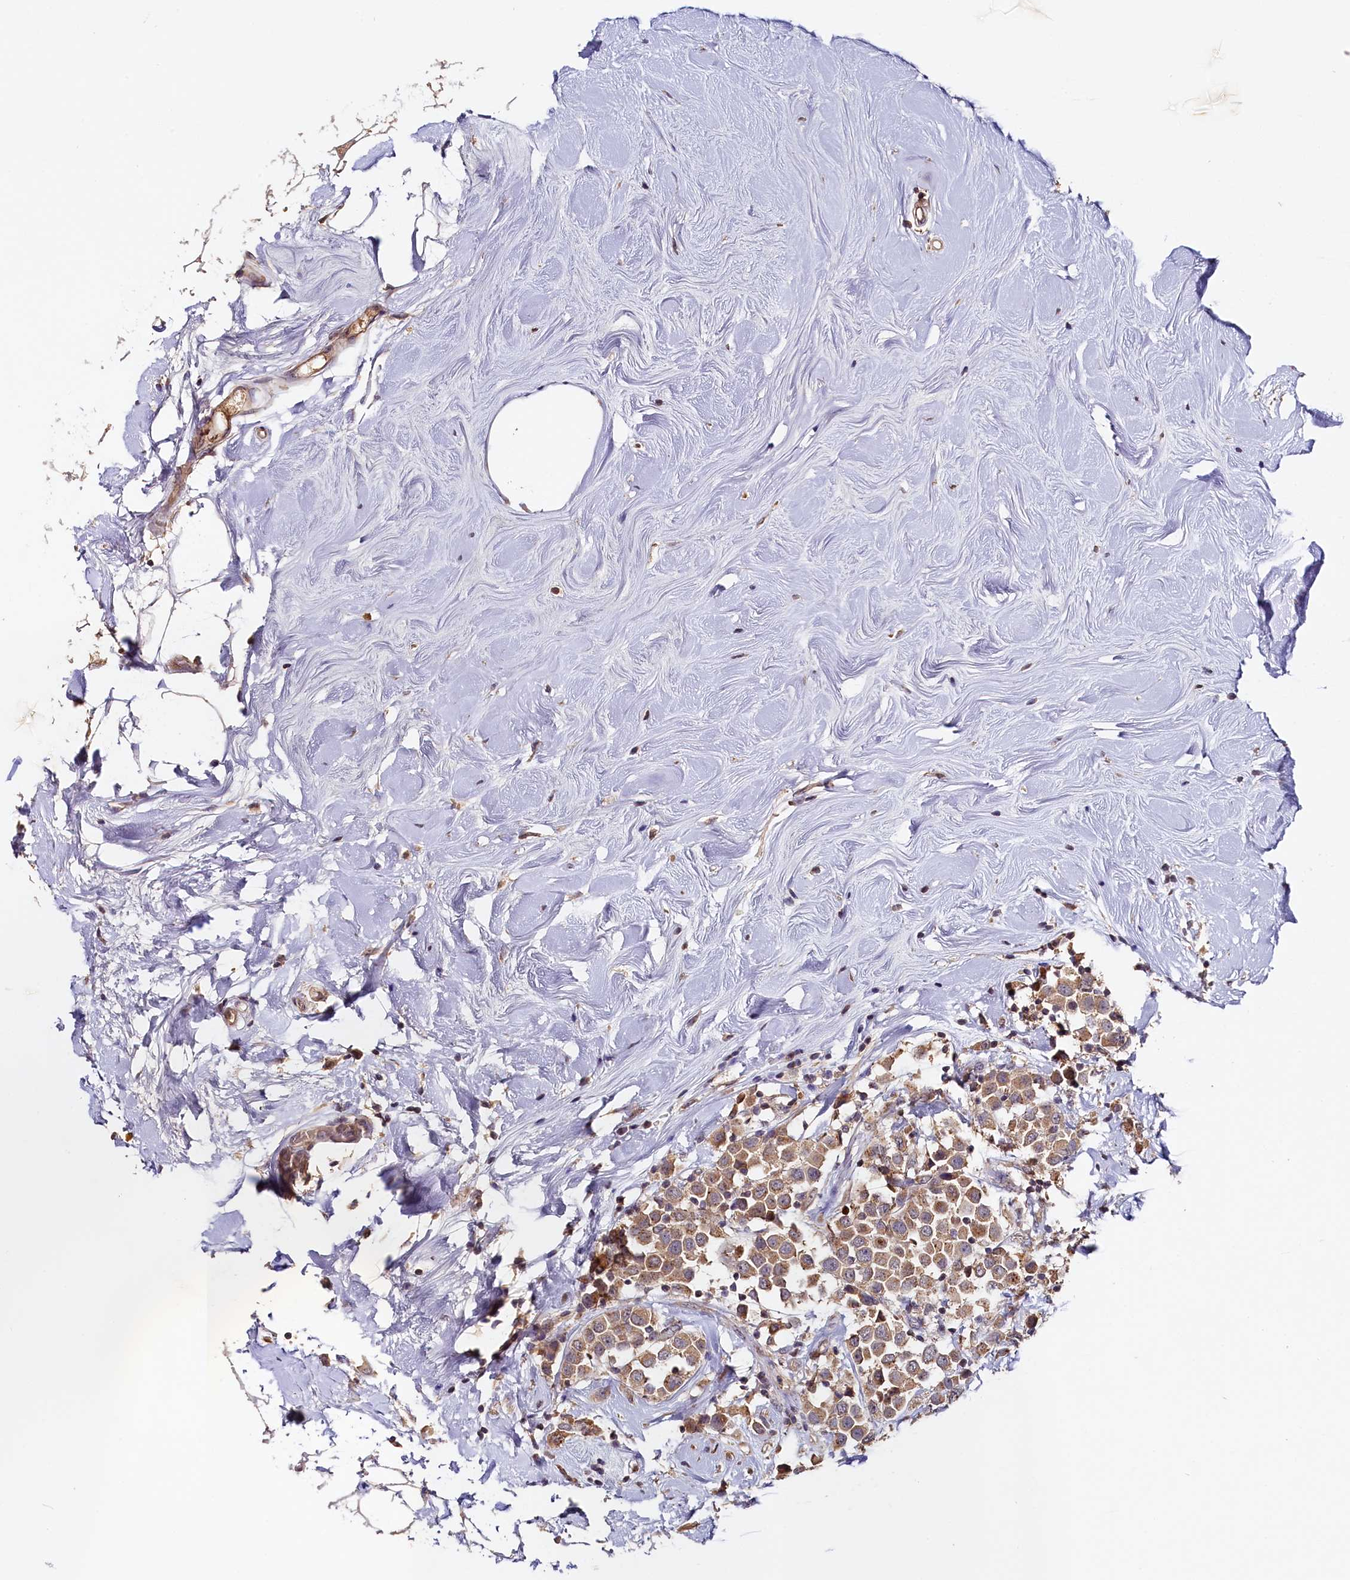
{"staining": {"intensity": "moderate", "quantity": ">75%", "location": "cytoplasmic/membranous"}, "tissue": "breast cancer", "cell_type": "Tumor cells", "image_type": "cancer", "snomed": [{"axis": "morphology", "description": "Duct carcinoma"}, {"axis": "topography", "description": "Breast"}], "caption": "Protein staining of breast infiltrating ductal carcinoma tissue displays moderate cytoplasmic/membranous positivity in about >75% of tumor cells.", "gene": "TANGO6", "patient": {"sex": "female", "age": 61}}